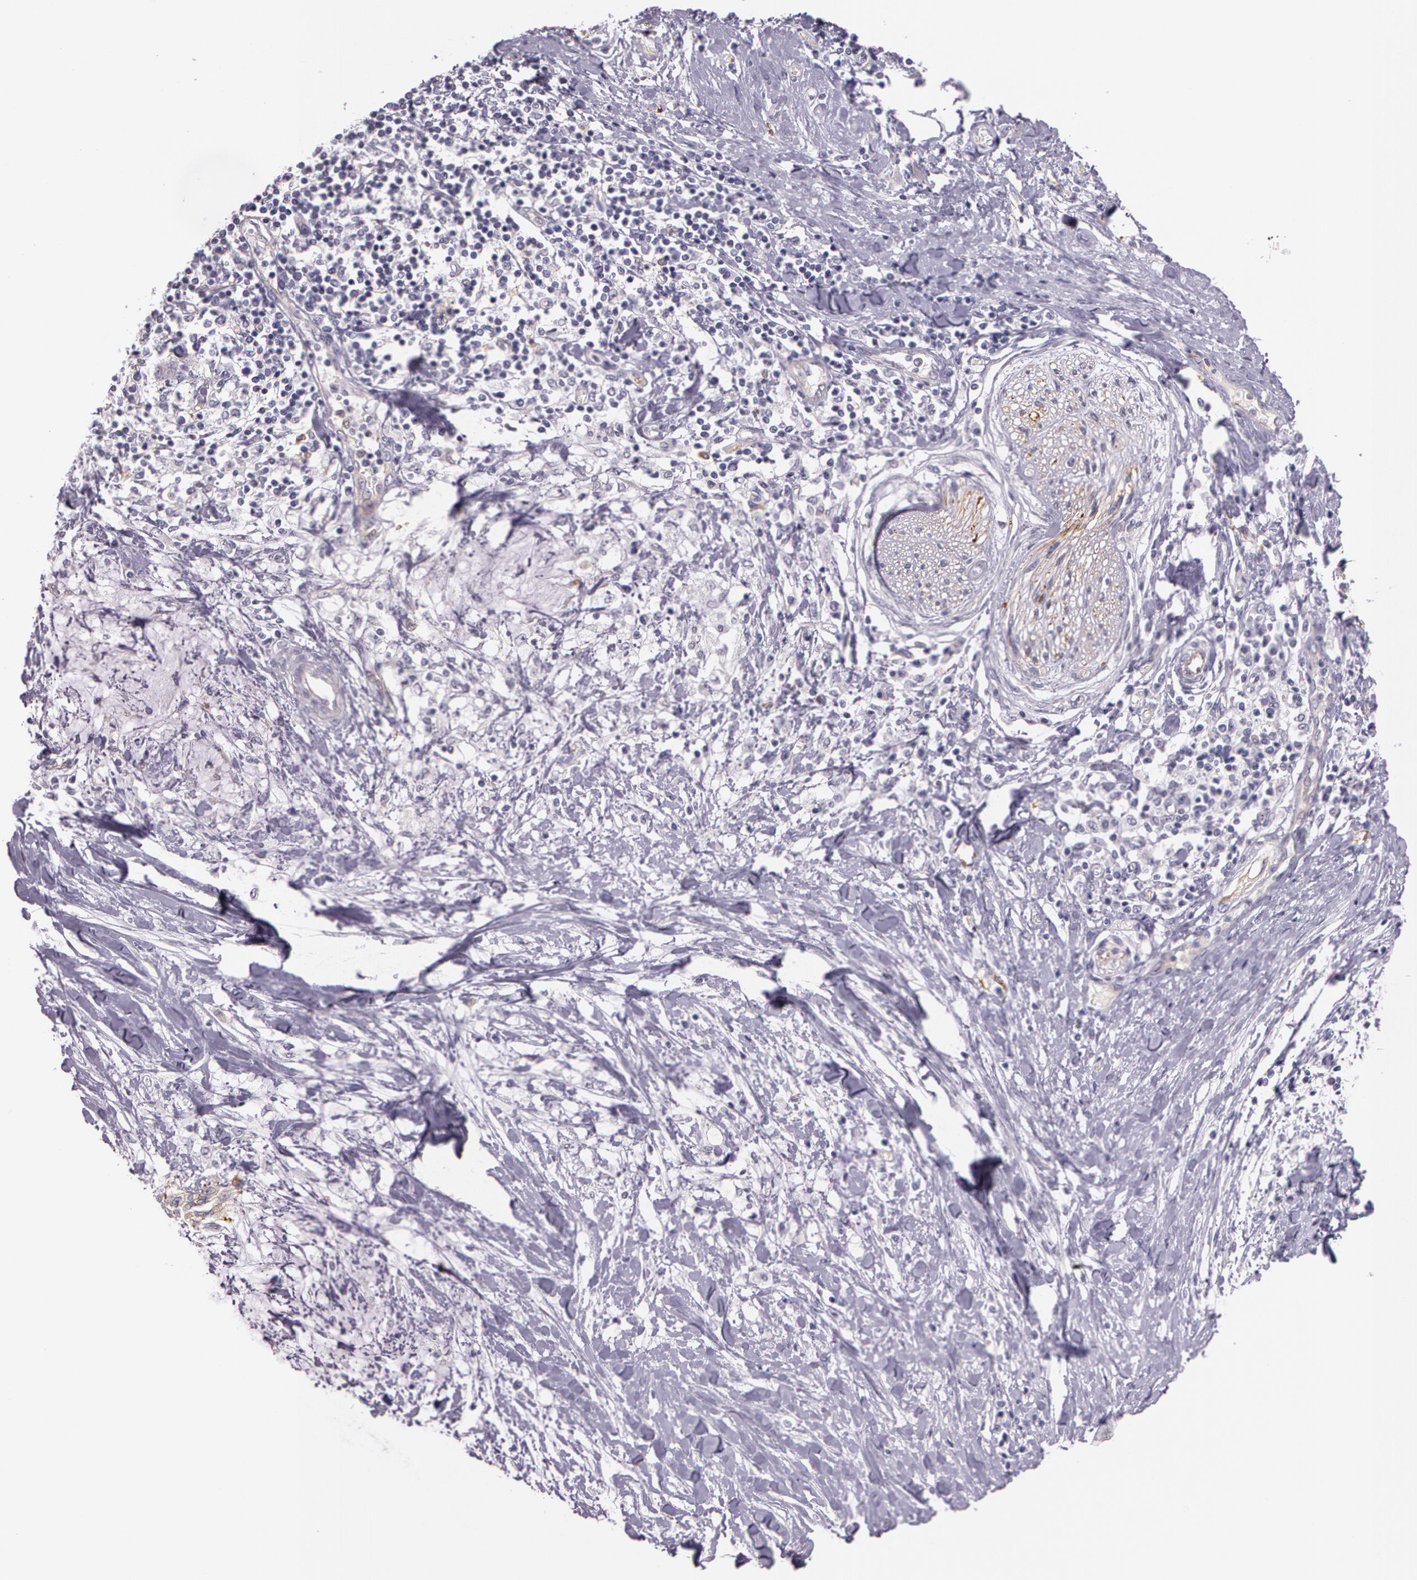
{"staining": {"intensity": "weak", "quantity": "25%-75%", "location": "cytoplasmic/membranous"}, "tissue": "pancreatic cancer", "cell_type": "Tumor cells", "image_type": "cancer", "snomed": [{"axis": "morphology", "description": "Adenocarcinoma, NOS"}, {"axis": "topography", "description": "Pancreas"}], "caption": "This is an image of immunohistochemistry (IHC) staining of pancreatic cancer (adenocarcinoma), which shows weak expression in the cytoplasmic/membranous of tumor cells.", "gene": "APP", "patient": {"sex": "female", "age": 64}}